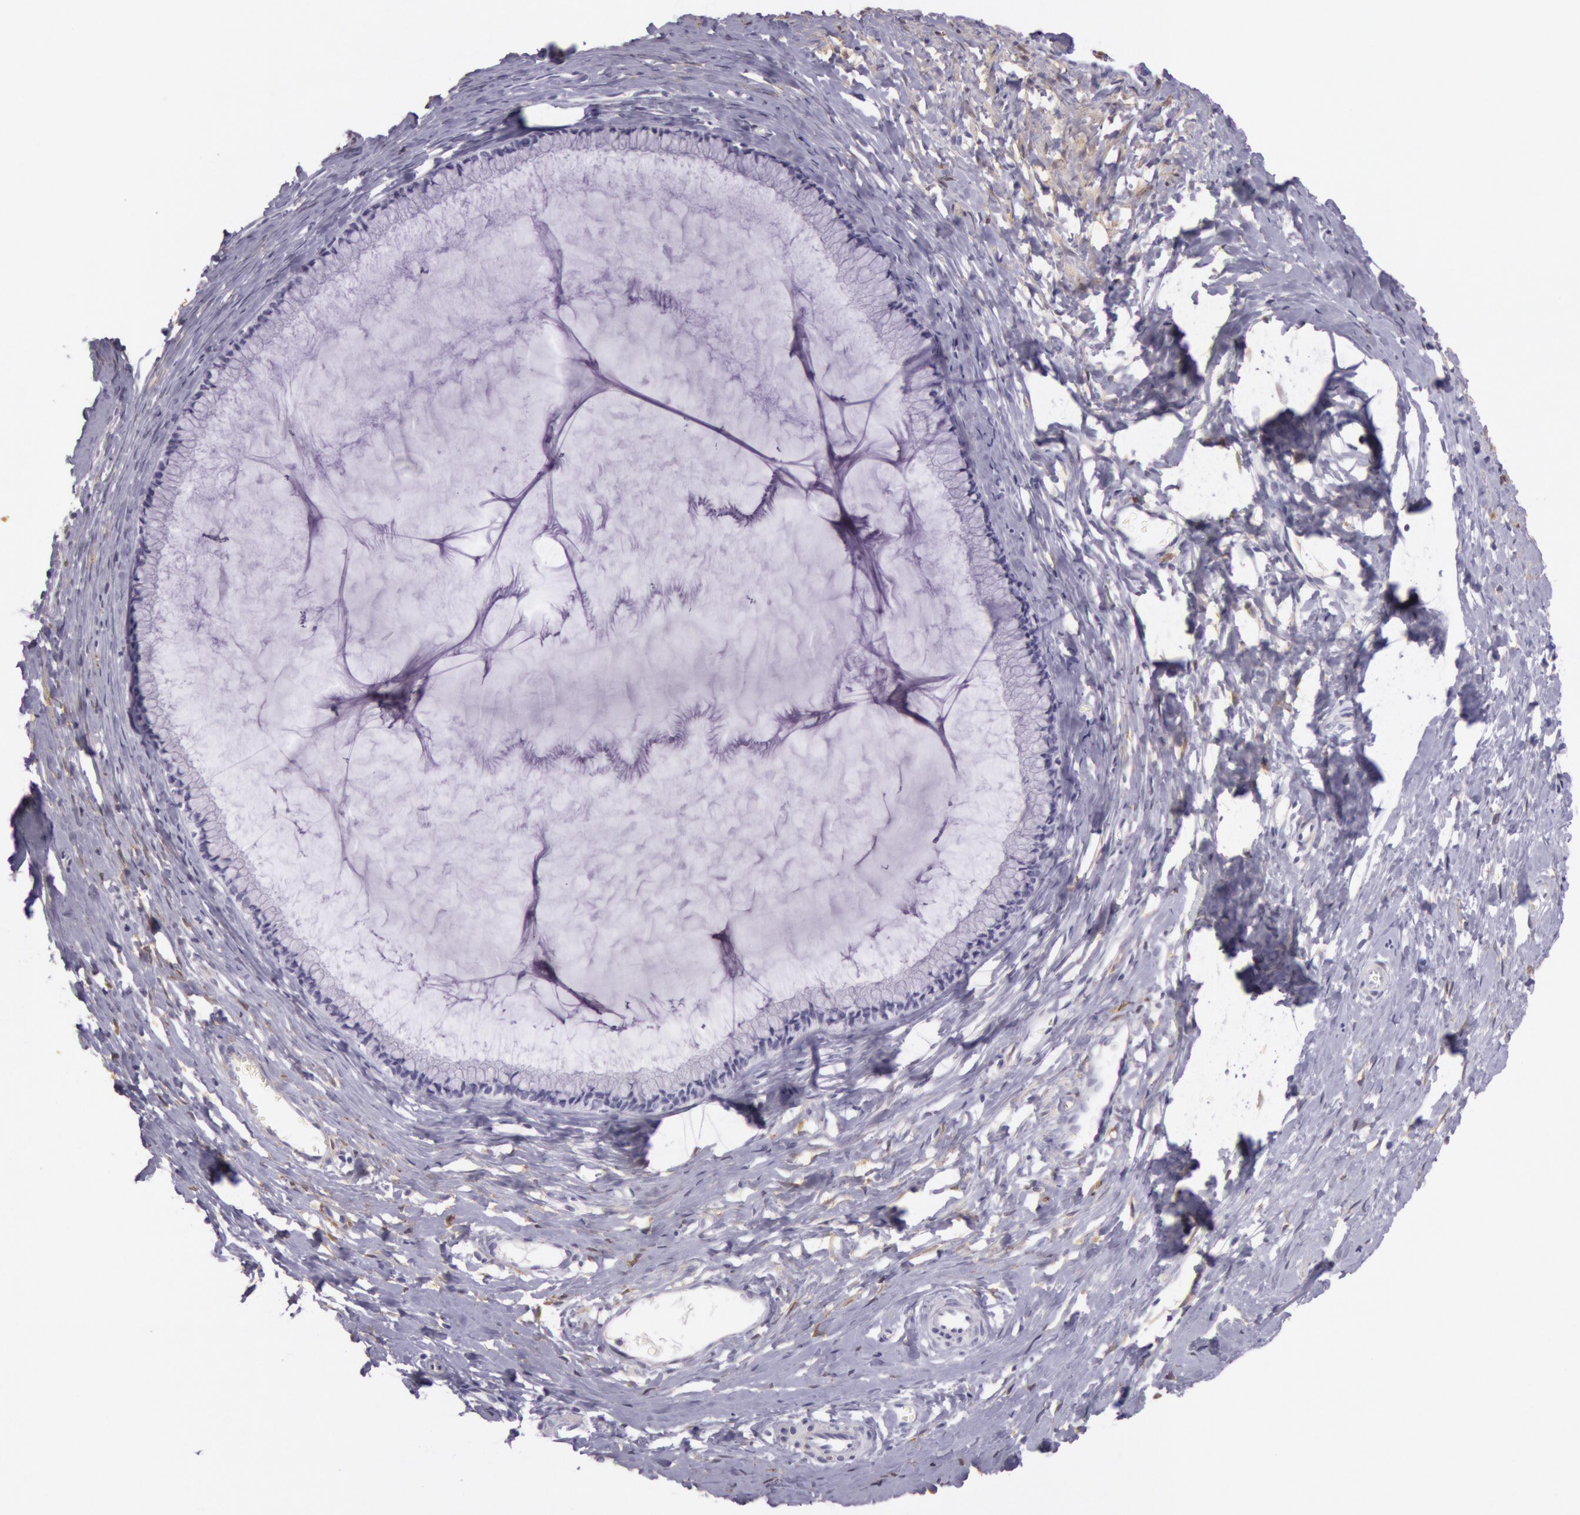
{"staining": {"intensity": "negative", "quantity": "none", "location": "none"}, "tissue": "cervix", "cell_type": "Glandular cells", "image_type": "normal", "snomed": [{"axis": "morphology", "description": "Normal tissue, NOS"}, {"axis": "topography", "description": "Cervix"}], "caption": "Human cervix stained for a protein using immunohistochemistry (IHC) reveals no staining in glandular cells.", "gene": "CKB", "patient": {"sex": "female", "age": 40}}